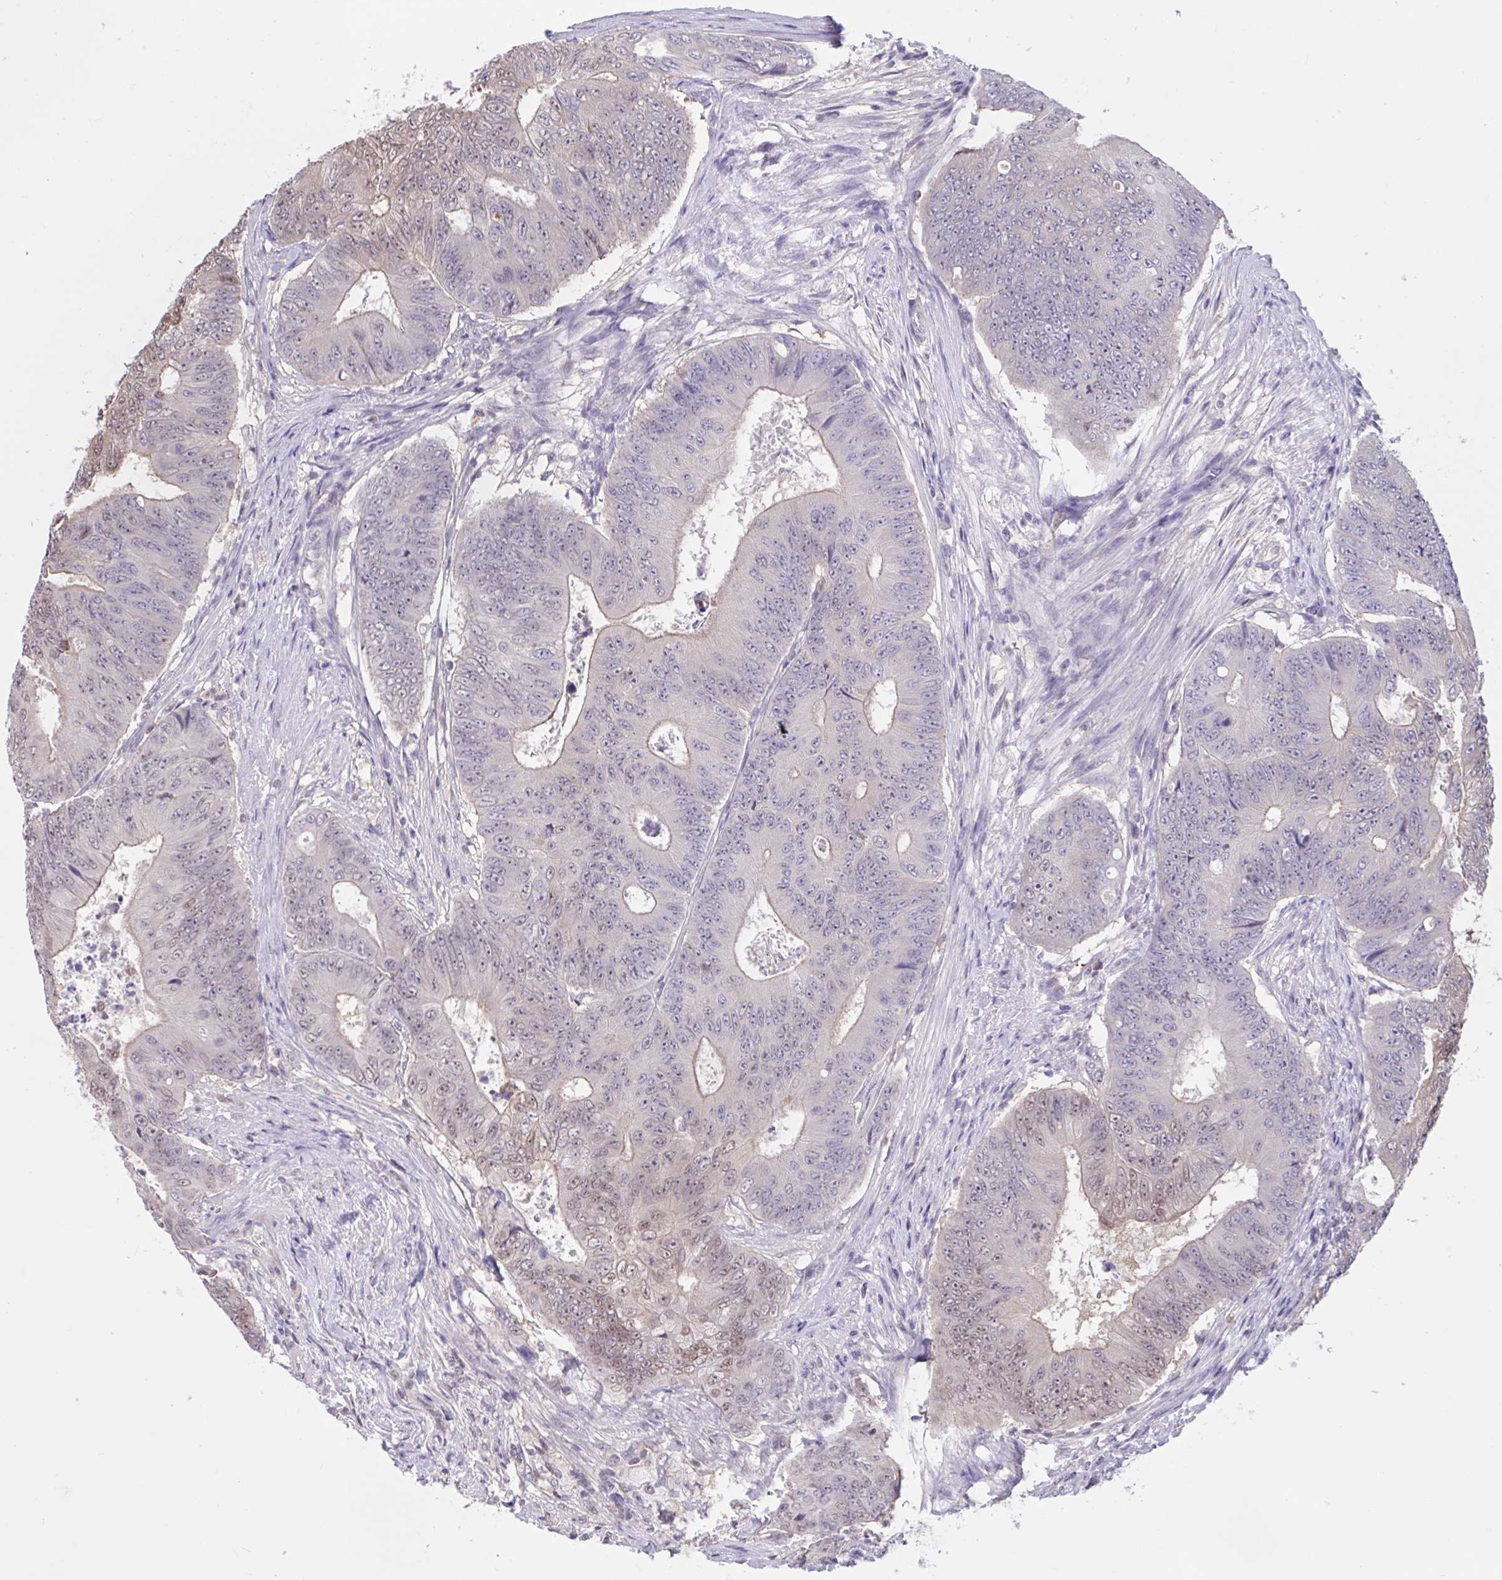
{"staining": {"intensity": "weak", "quantity": "25%-75%", "location": "cytoplasmic/membranous,nuclear"}, "tissue": "colorectal cancer", "cell_type": "Tumor cells", "image_type": "cancer", "snomed": [{"axis": "morphology", "description": "Adenocarcinoma, NOS"}, {"axis": "topography", "description": "Colon"}], "caption": "Human adenocarcinoma (colorectal) stained with a protein marker reveals weak staining in tumor cells.", "gene": "RBL1", "patient": {"sex": "female", "age": 48}}